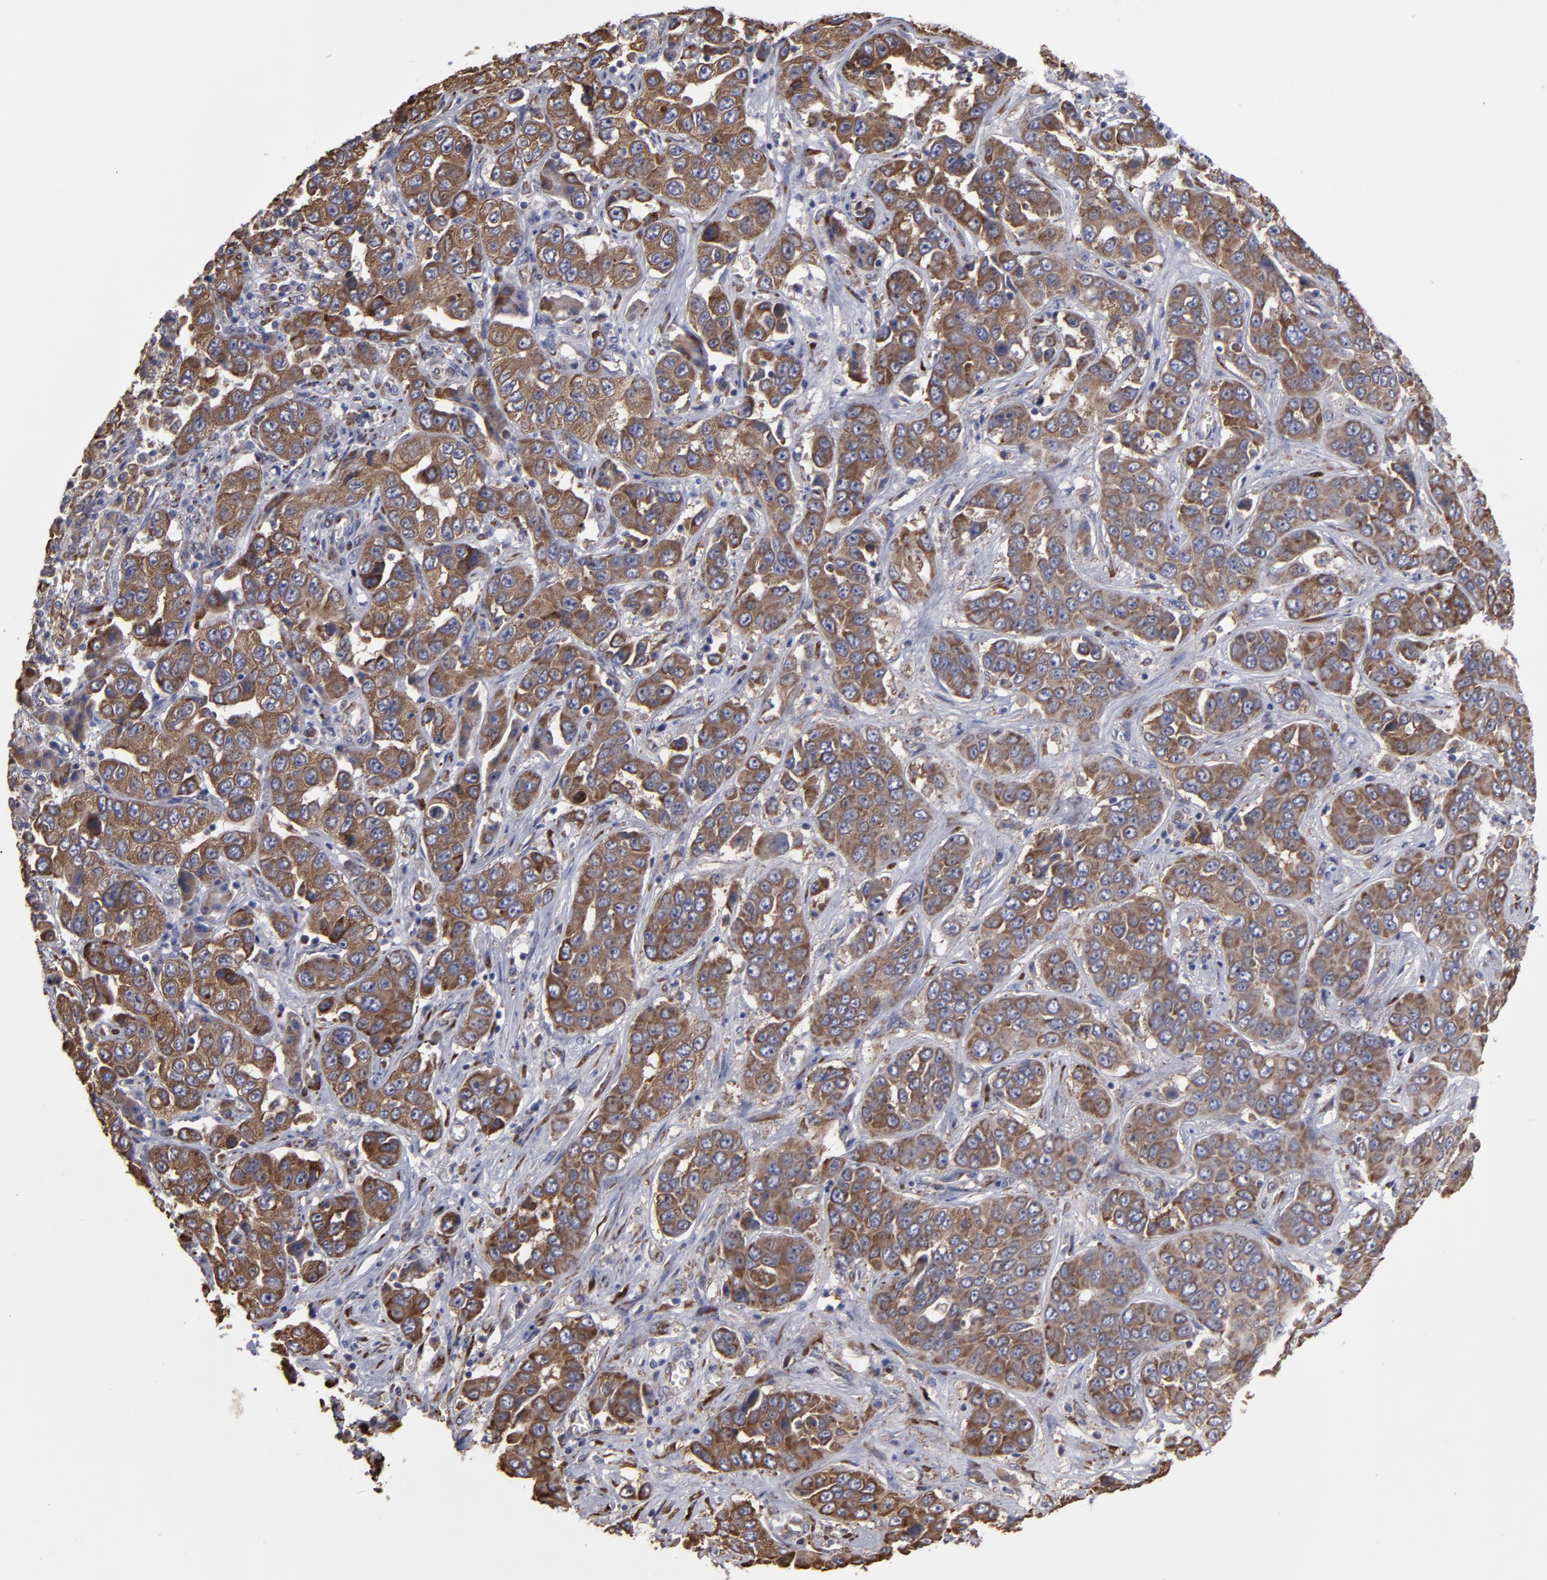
{"staining": {"intensity": "strong", "quantity": ">75%", "location": "cytoplasmic/membranous"}, "tissue": "liver cancer", "cell_type": "Tumor cells", "image_type": "cancer", "snomed": [{"axis": "morphology", "description": "Cholangiocarcinoma"}, {"axis": "topography", "description": "Liver"}], "caption": "Protein positivity by IHC exhibits strong cytoplasmic/membranous staining in approximately >75% of tumor cells in liver cancer (cholangiocarcinoma).", "gene": "SND1", "patient": {"sex": "female", "age": 52}}